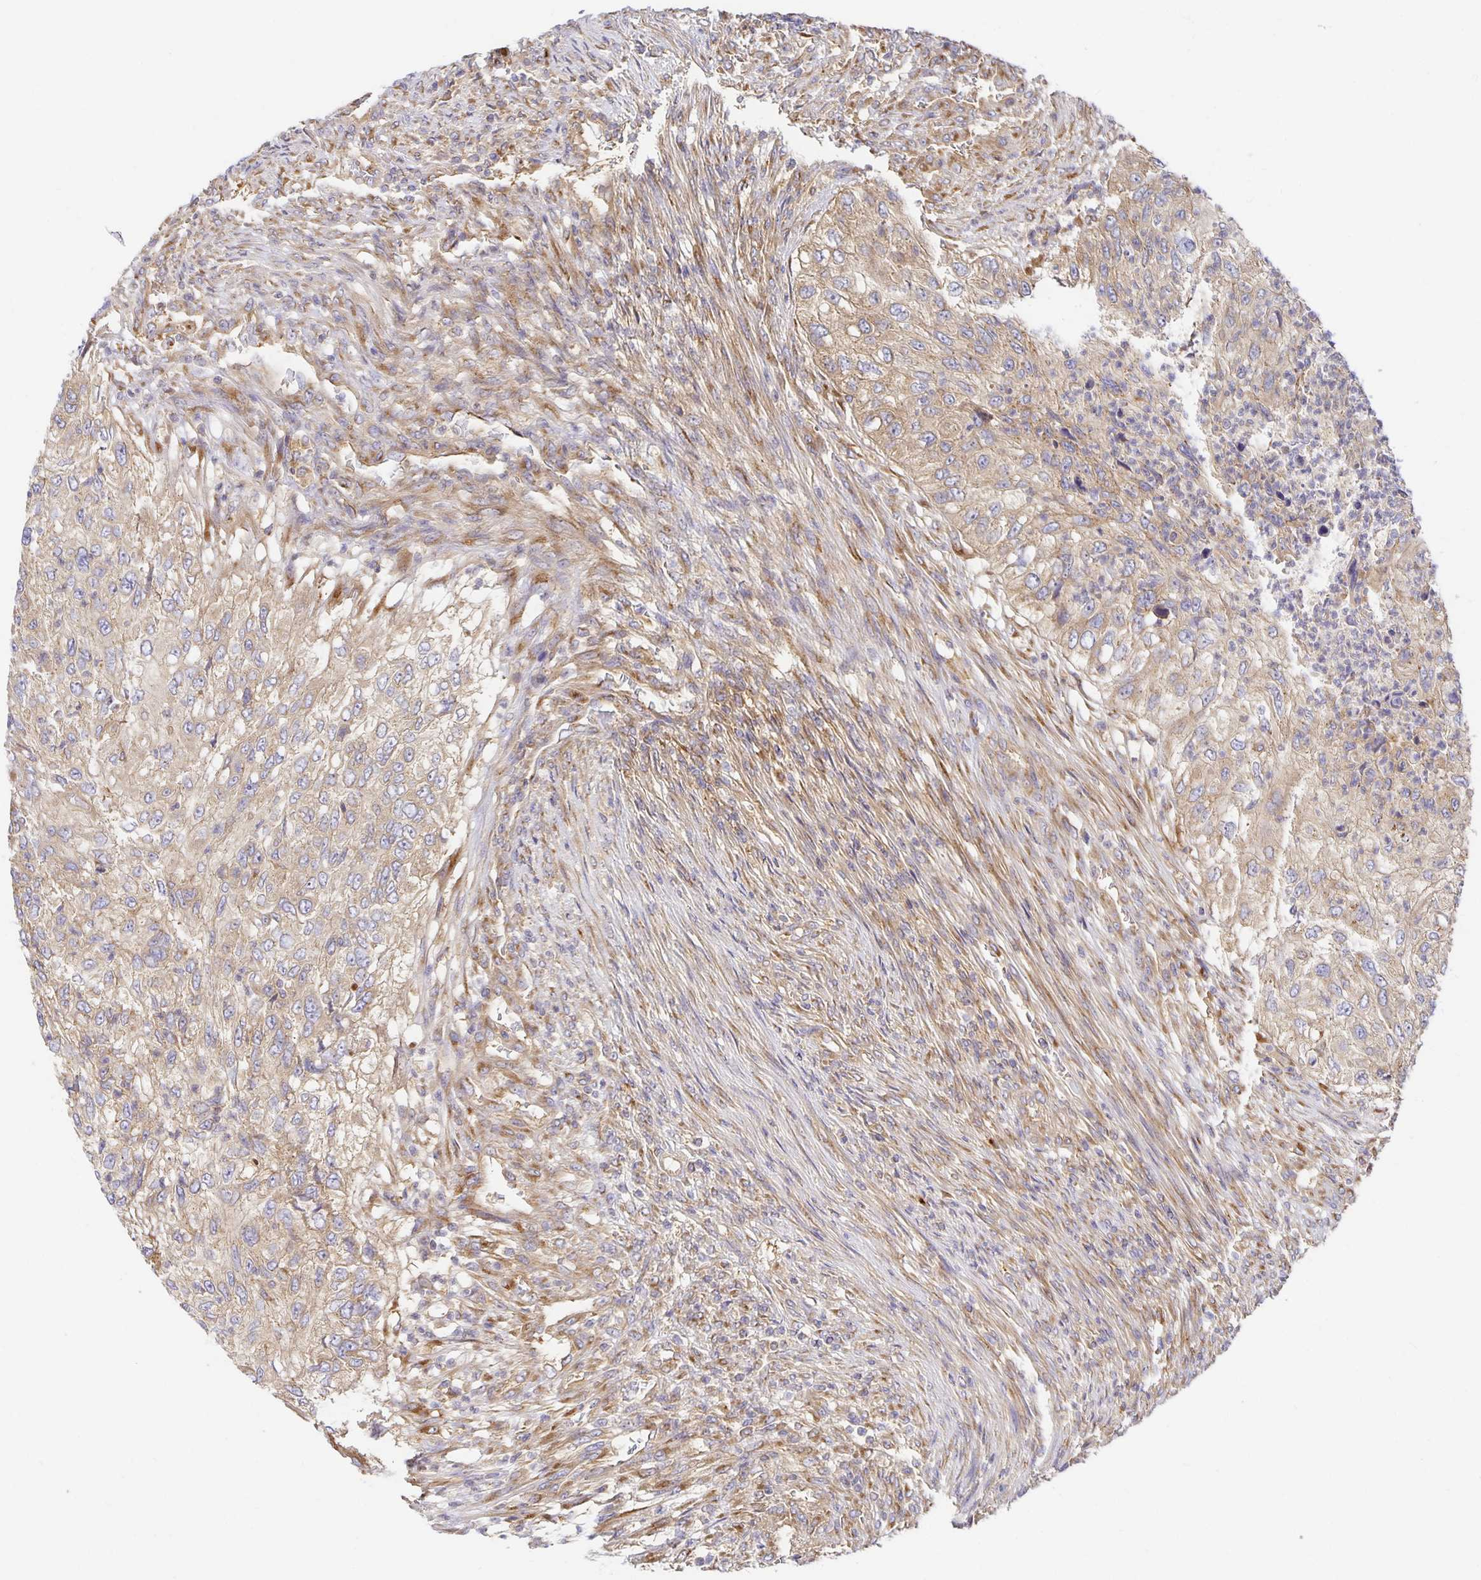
{"staining": {"intensity": "weak", "quantity": ">75%", "location": "cytoplasmic/membranous"}, "tissue": "urothelial cancer", "cell_type": "Tumor cells", "image_type": "cancer", "snomed": [{"axis": "morphology", "description": "Urothelial carcinoma, High grade"}, {"axis": "topography", "description": "Urinary bladder"}], "caption": "Immunohistochemistry staining of urothelial carcinoma (high-grade), which displays low levels of weak cytoplasmic/membranous expression in approximately >75% of tumor cells indicating weak cytoplasmic/membranous protein staining. The staining was performed using DAB (3,3'-diaminobenzidine) (brown) for protein detection and nuclei were counterstained in hematoxylin (blue).", "gene": "USO1", "patient": {"sex": "female", "age": 60}}